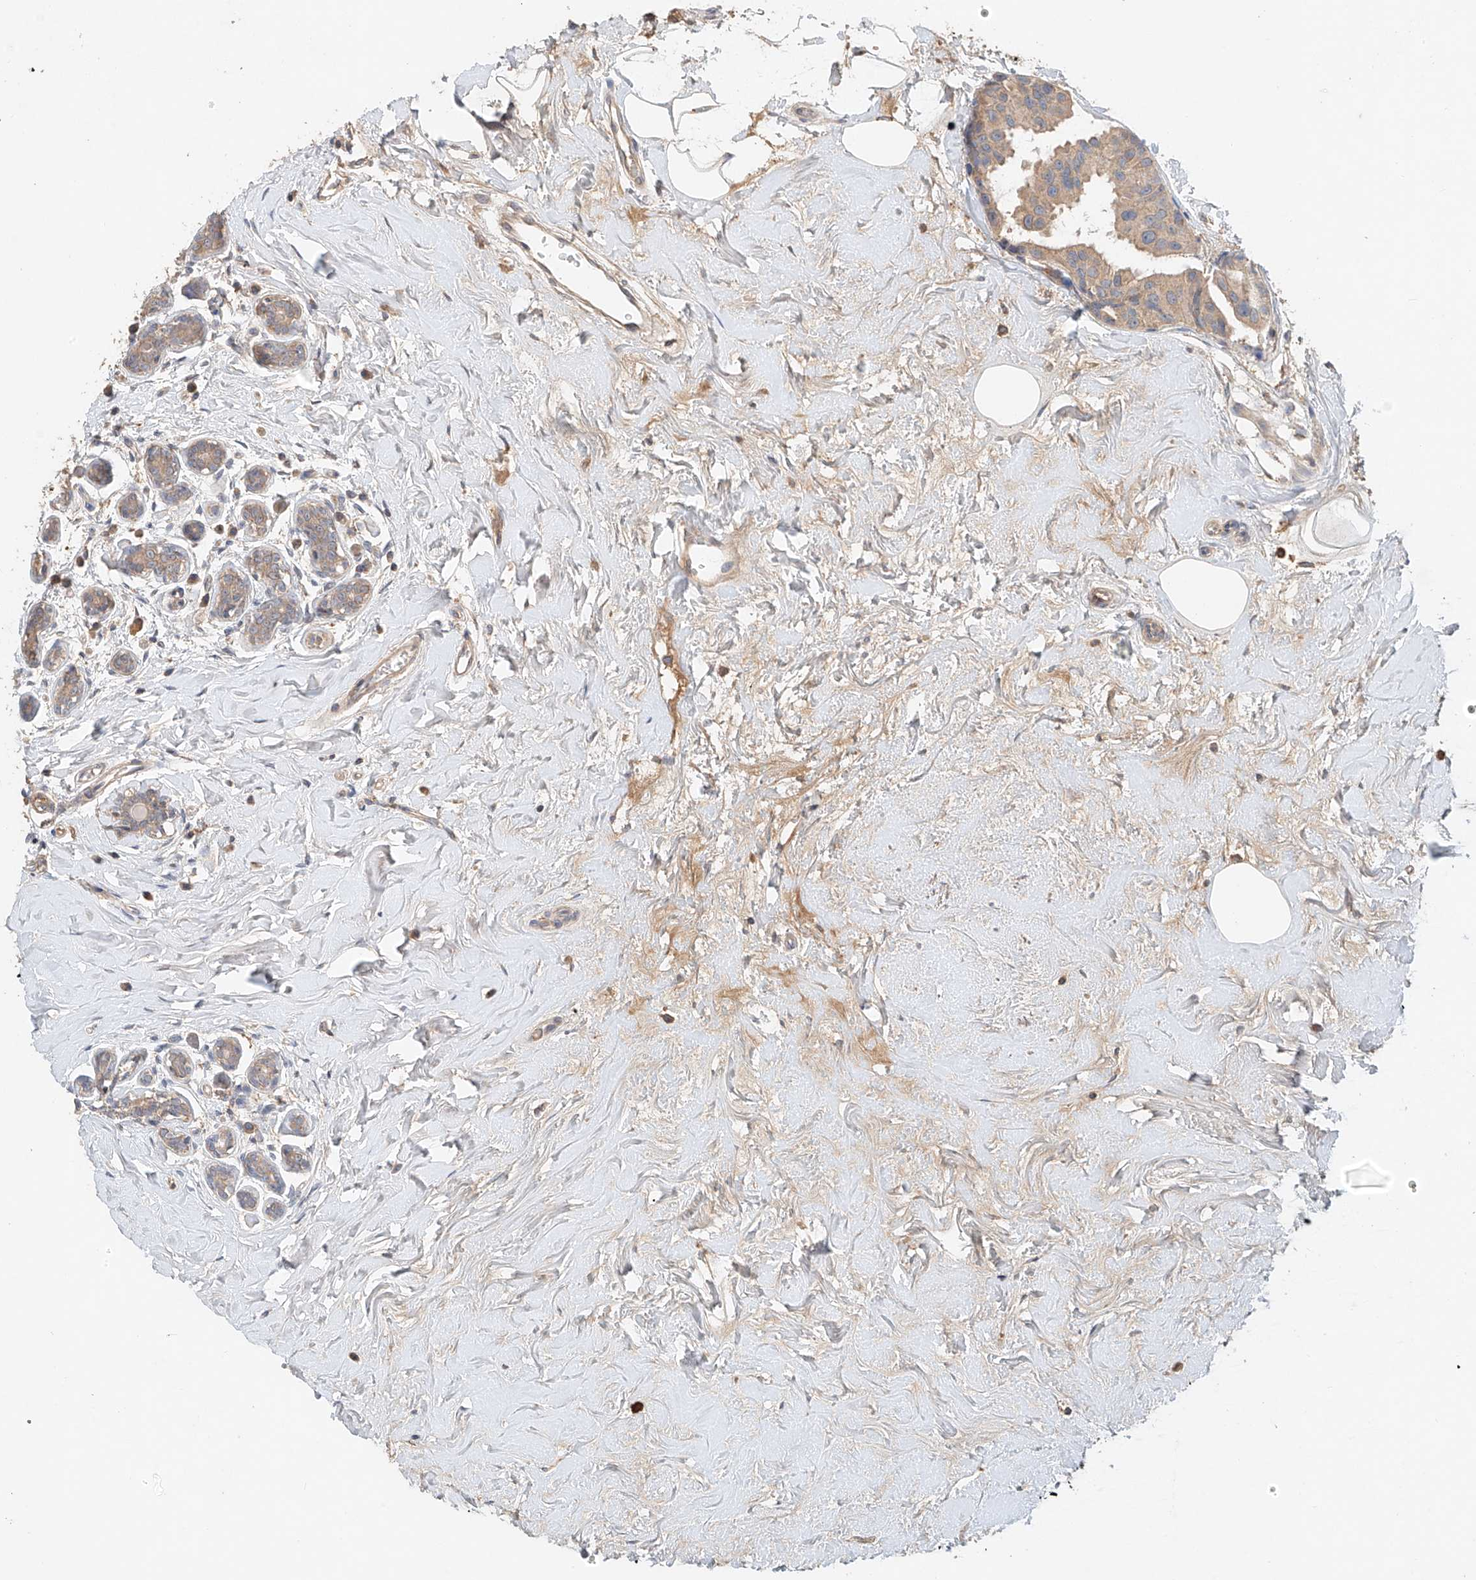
{"staining": {"intensity": "weak", "quantity": ">75%", "location": "cytoplasmic/membranous"}, "tissue": "breast cancer", "cell_type": "Tumor cells", "image_type": "cancer", "snomed": [{"axis": "morphology", "description": "Normal tissue, NOS"}, {"axis": "morphology", "description": "Duct carcinoma"}, {"axis": "topography", "description": "Breast"}], "caption": "IHC (DAB) staining of breast cancer reveals weak cytoplasmic/membranous protein expression in approximately >75% of tumor cells. The protein of interest is shown in brown color, while the nuclei are stained blue.", "gene": "GNB1L", "patient": {"sex": "female", "age": 39}}